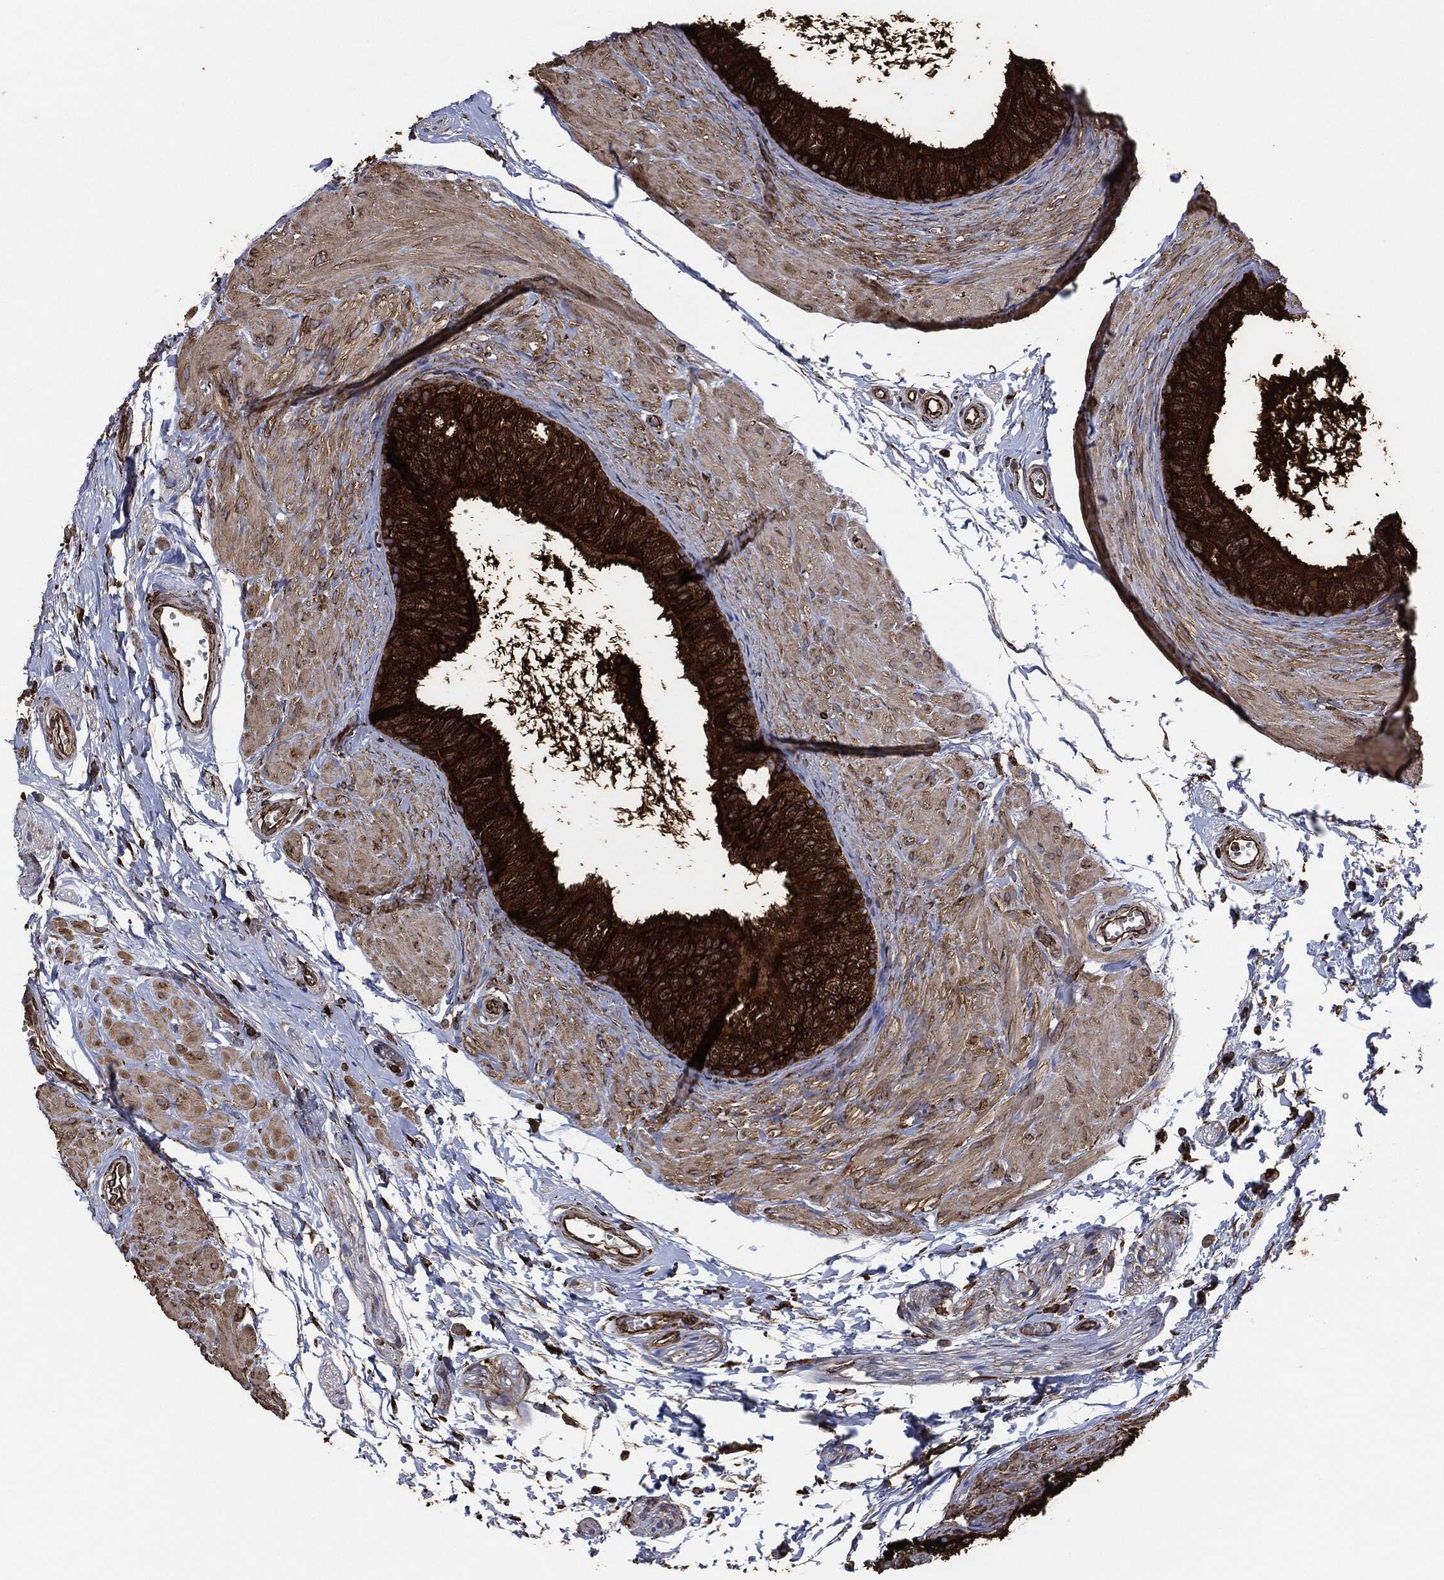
{"staining": {"intensity": "strong", "quantity": ">75%", "location": "cytoplasmic/membranous"}, "tissue": "epididymis", "cell_type": "Glandular cells", "image_type": "normal", "snomed": [{"axis": "morphology", "description": "Normal tissue, NOS"}, {"axis": "topography", "description": "Epididymis"}], "caption": "Protein staining exhibits strong cytoplasmic/membranous positivity in approximately >75% of glandular cells in unremarkable epididymis. (DAB IHC, brown staining for protein, blue staining for nuclei).", "gene": "AMFR", "patient": {"sex": "male", "age": 22}}